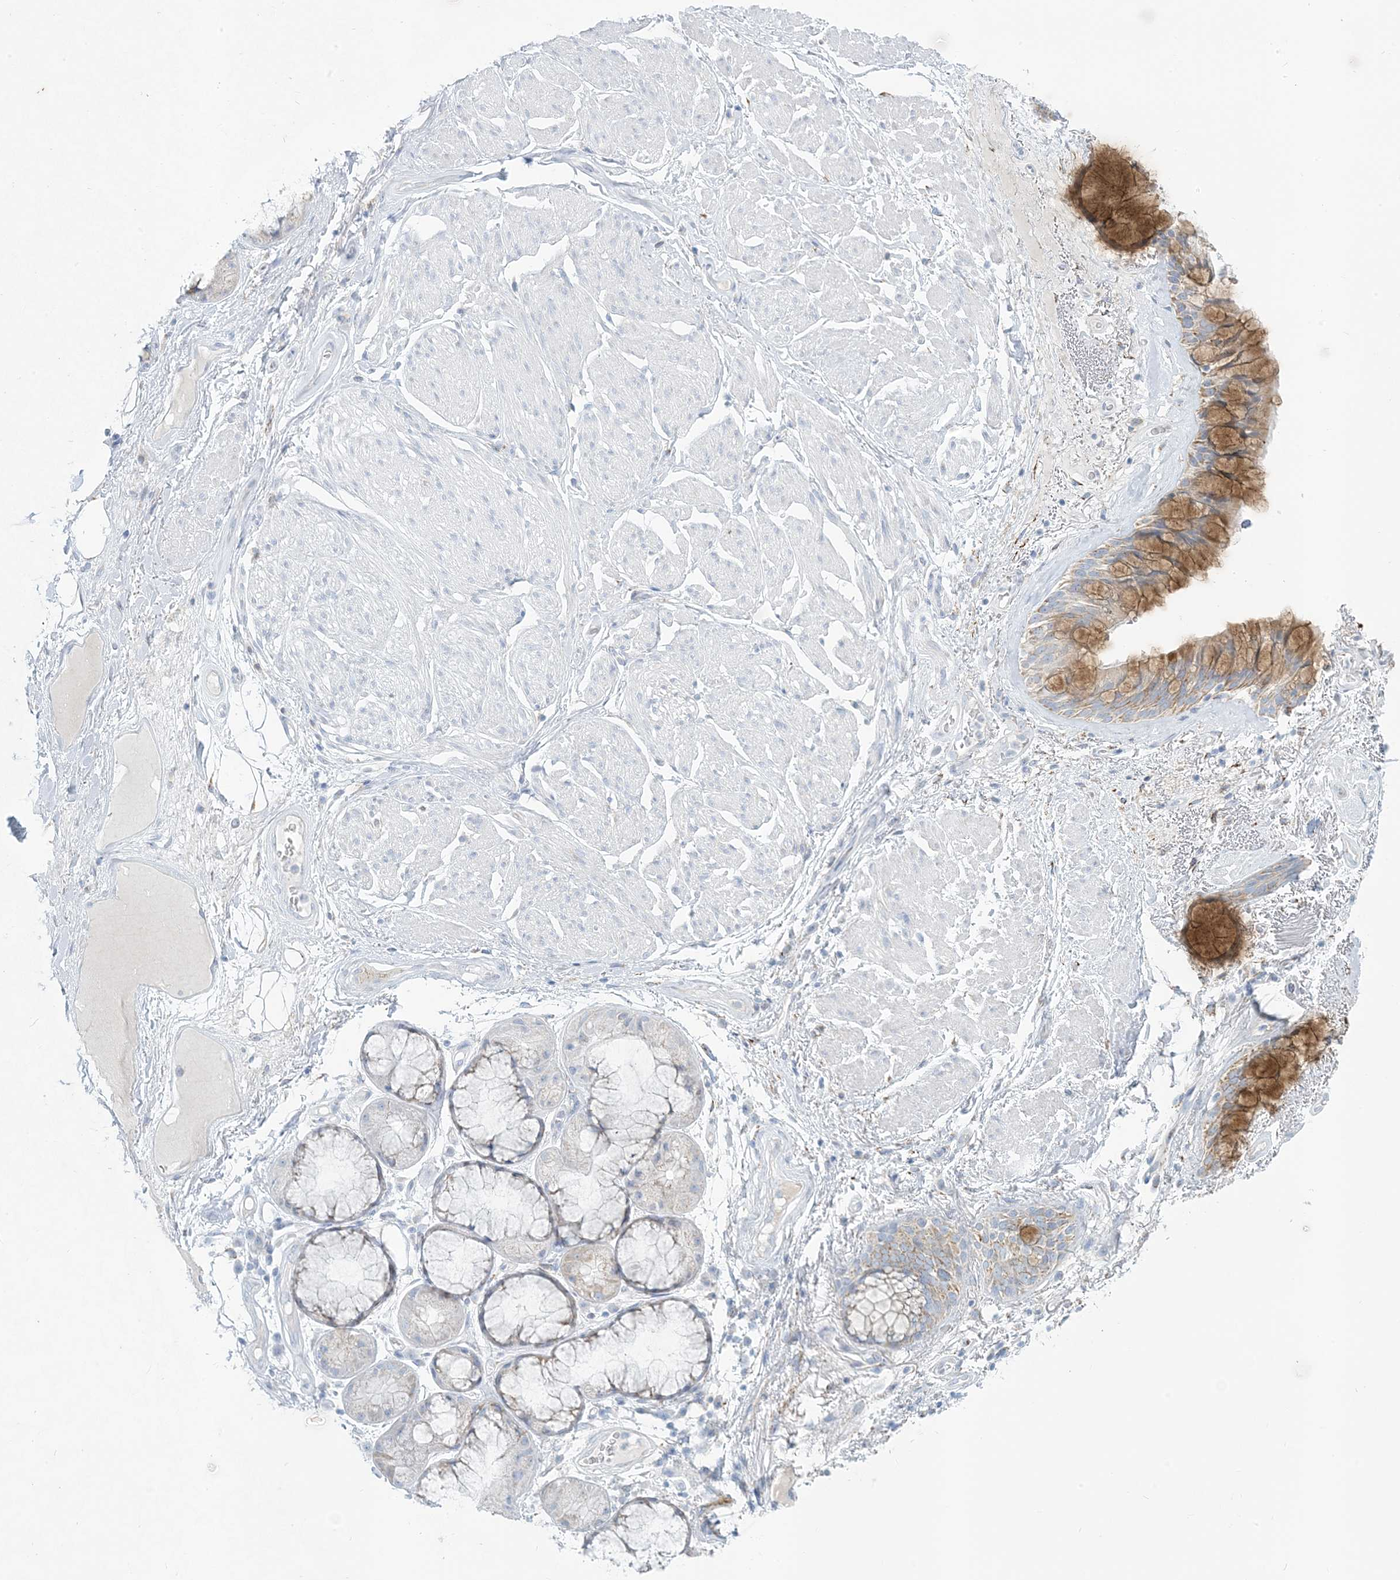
{"staining": {"intensity": "moderate", "quantity": "<25%", "location": "cytoplasmic/membranous"}, "tissue": "adipose tissue", "cell_type": "Adipocytes", "image_type": "normal", "snomed": [{"axis": "morphology", "description": "Normal tissue, NOS"}, {"axis": "topography", "description": "Bronchus"}], "caption": "Benign adipose tissue exhibits moderate cytoplasmic/membranous positivity in approximately <25% of adipocytes.", "gene": "ZDHHC4", "patient": {"sex": "male", "age": 66}}